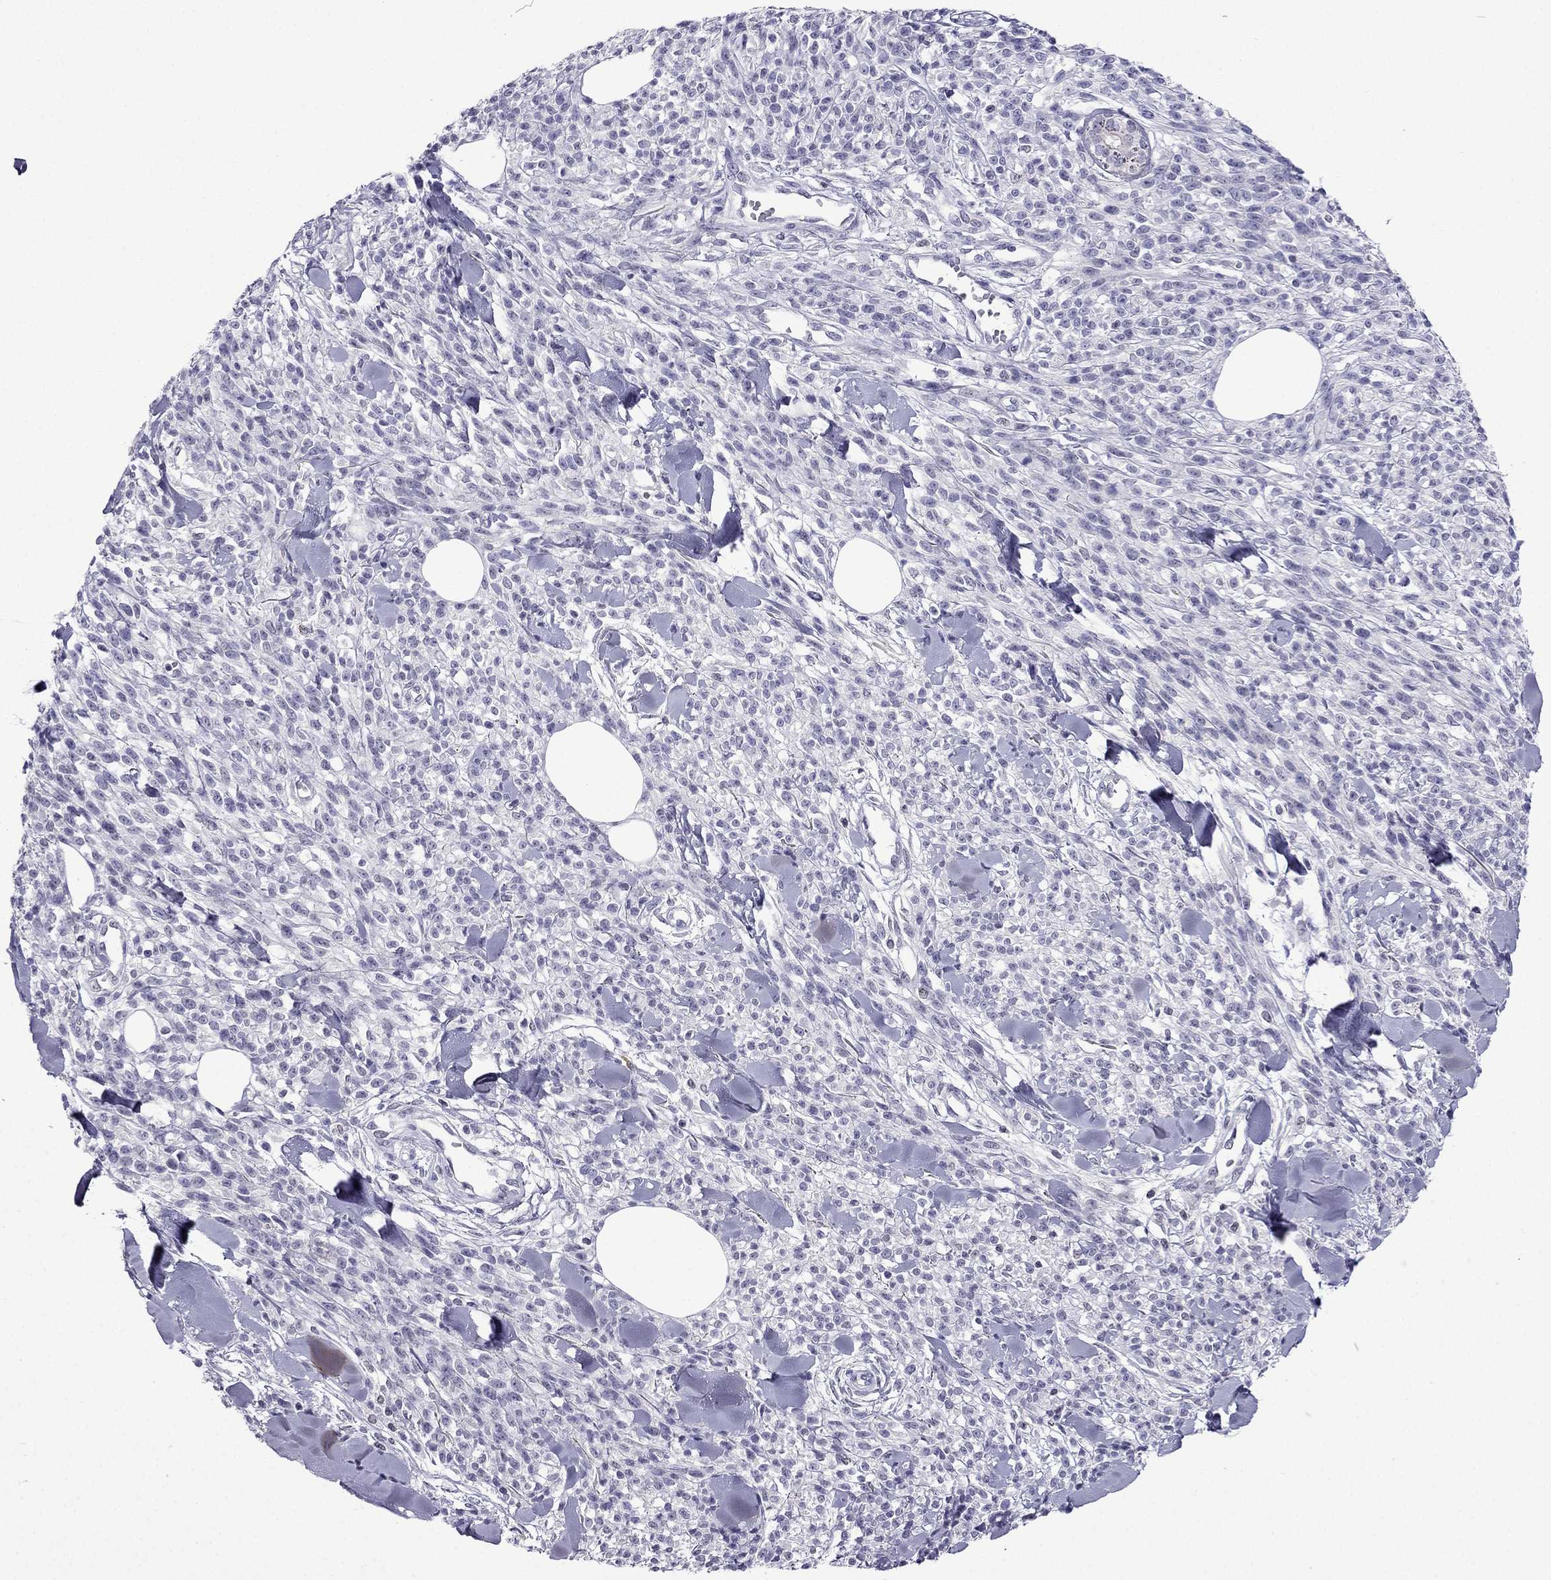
{"staining": {"intensity": "negative", "quantity": "none", "location": "none"}, "tissue": "melanoma", "cell_type": "Tumor cells", "image_type": "cancer", "snomed": [{"axis": "morphology", "description": "Malignant melanoma, NOS"}, {"axis": "topography", "description": "Skin"}, {"axis": "topography", "description": "Skin of trunk"}], "caption": "The image reveals no significant expression in tumor cells of melanoma.", "gene": "POM121L12", "patient": {"sex": "male", "age": 74}}